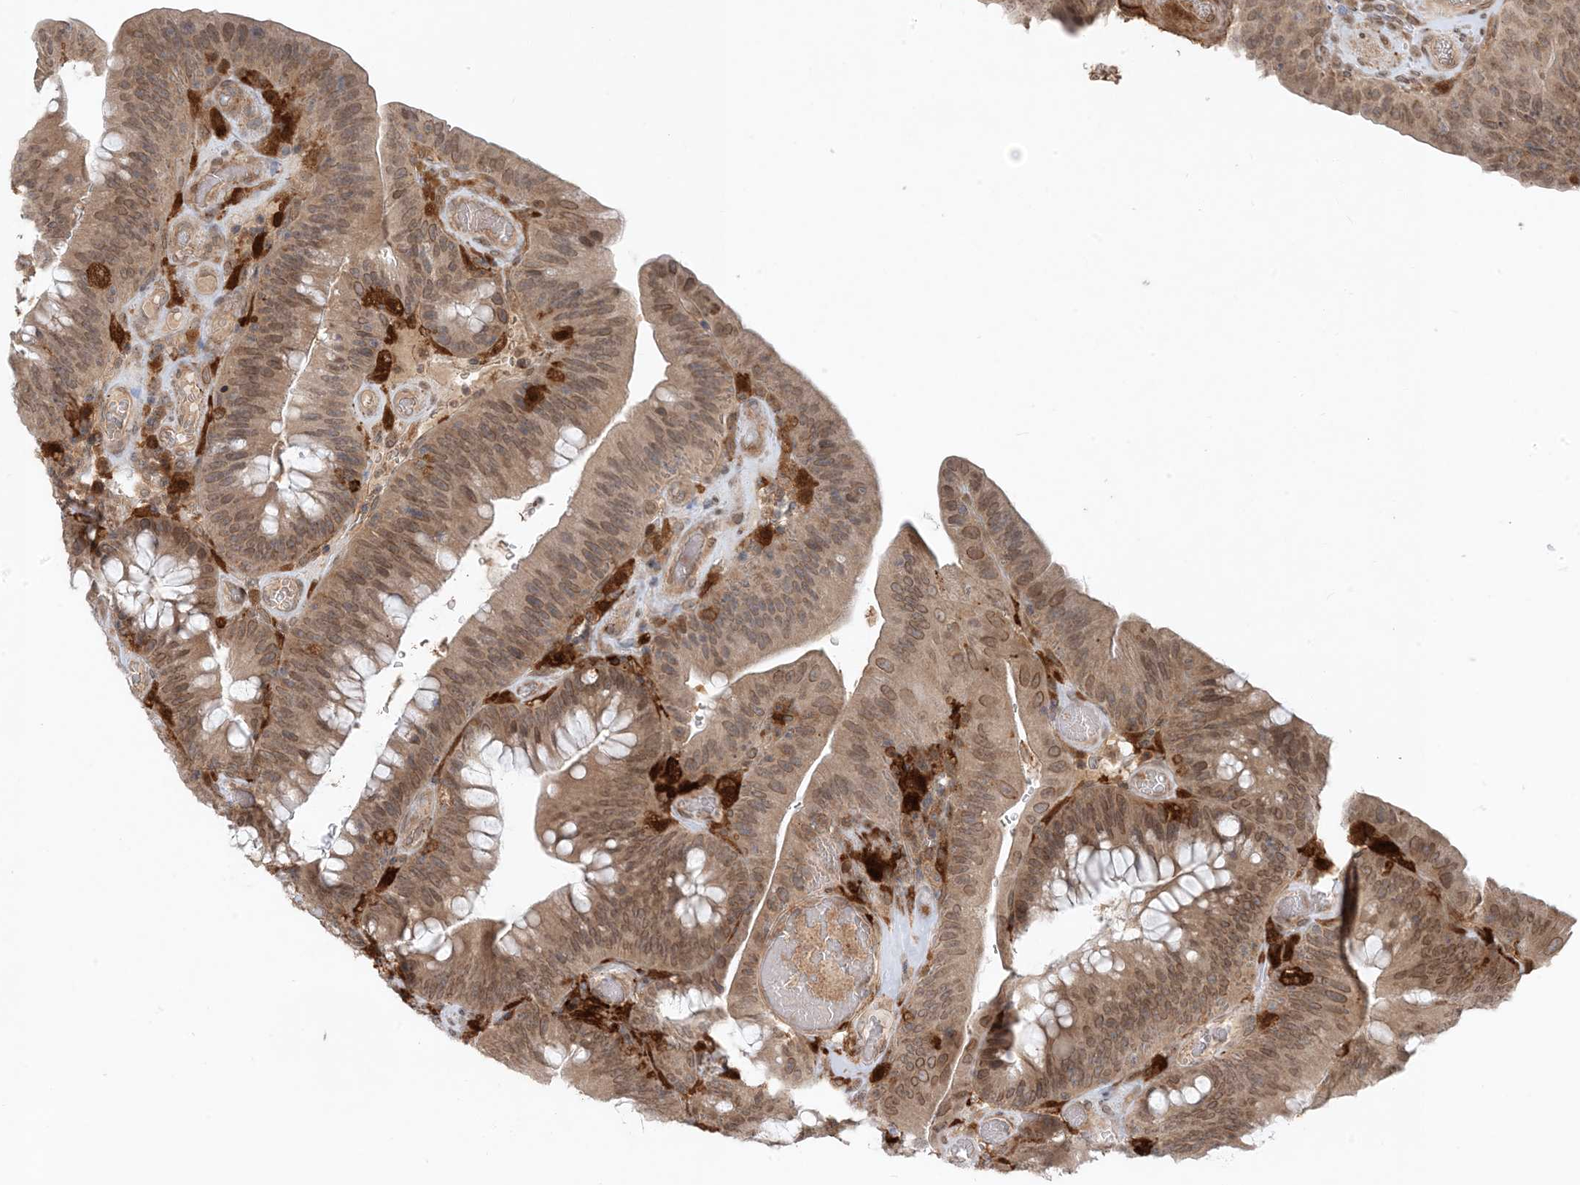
{"staining": {"intensity": "moderate", "quantity": ">75%", "location": "cytoplasmic/membranous,nuclear"}, "tissue": "colorectal cancer", "cell_type": "Tumor cells", "image_type": "cancer", "snomed": [{"axis": "morphology", "description": "Normal tissue, NOS"}, {"axis": "topography", "description": "Colon"}], "caption": "Brown immunohistochemical staining in colorectal cancer shows moderate cytoplasmic/membranous and nuclear expression in about >75% of tumor cells.", "gene": "NAGK", "patient": {"sex": "female", "age": 82}}